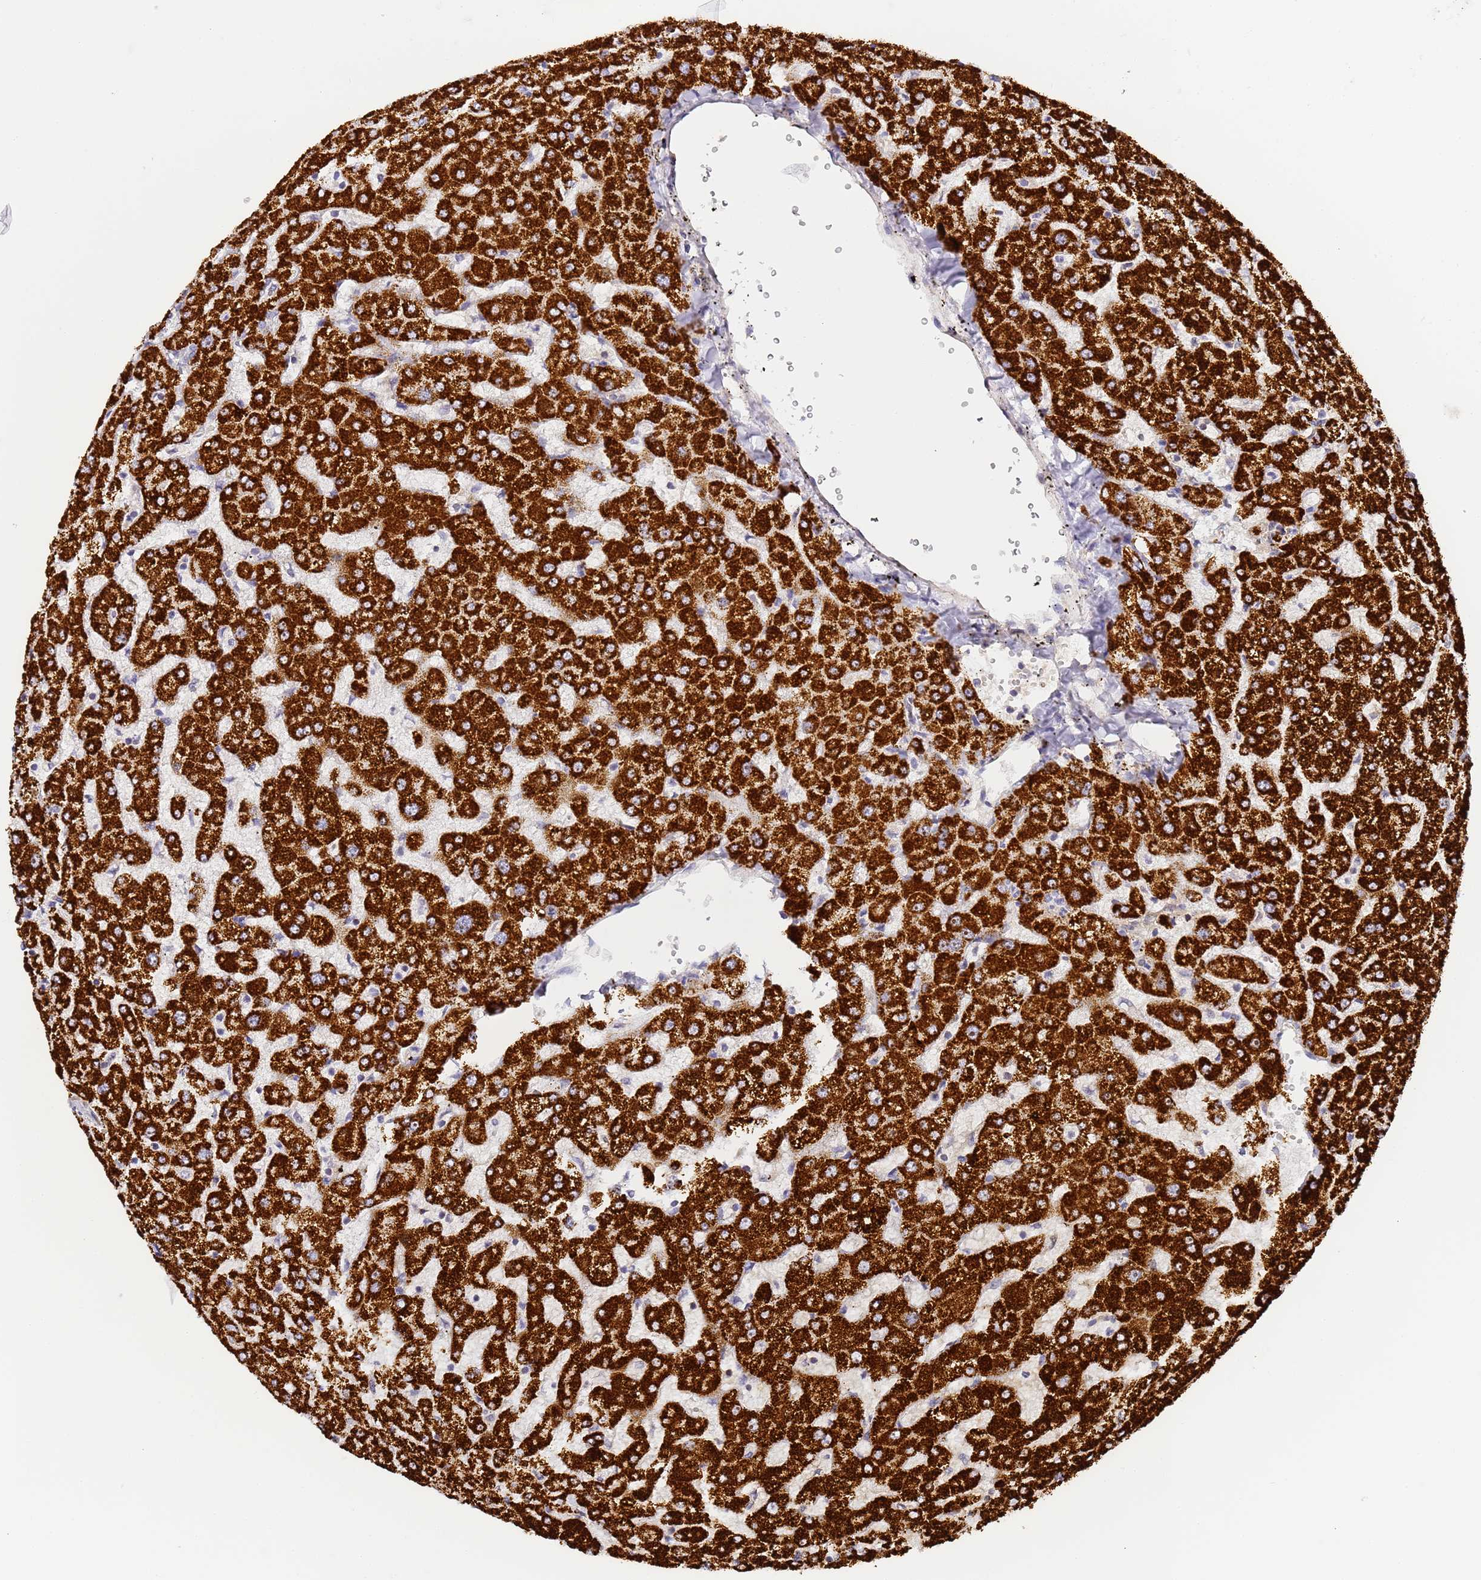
{"staining": {"intensity": "negative", "quantity": "none", "location": "none"}, "tissue": "liver", "cell_type": "Cholangiocytes", "image_type": "normal", "snomed": [{"axis": "morphology", "description": "Normal tissue, NOS"}, {"axis": "topography", "description": "Liver"}], "caption": "Human liver stained for a protein using immunohistochemistry exhibits no expression in cholangiocytes.", "gene": "FRG2B", "patient": {"sex": "female", "age": 63}}